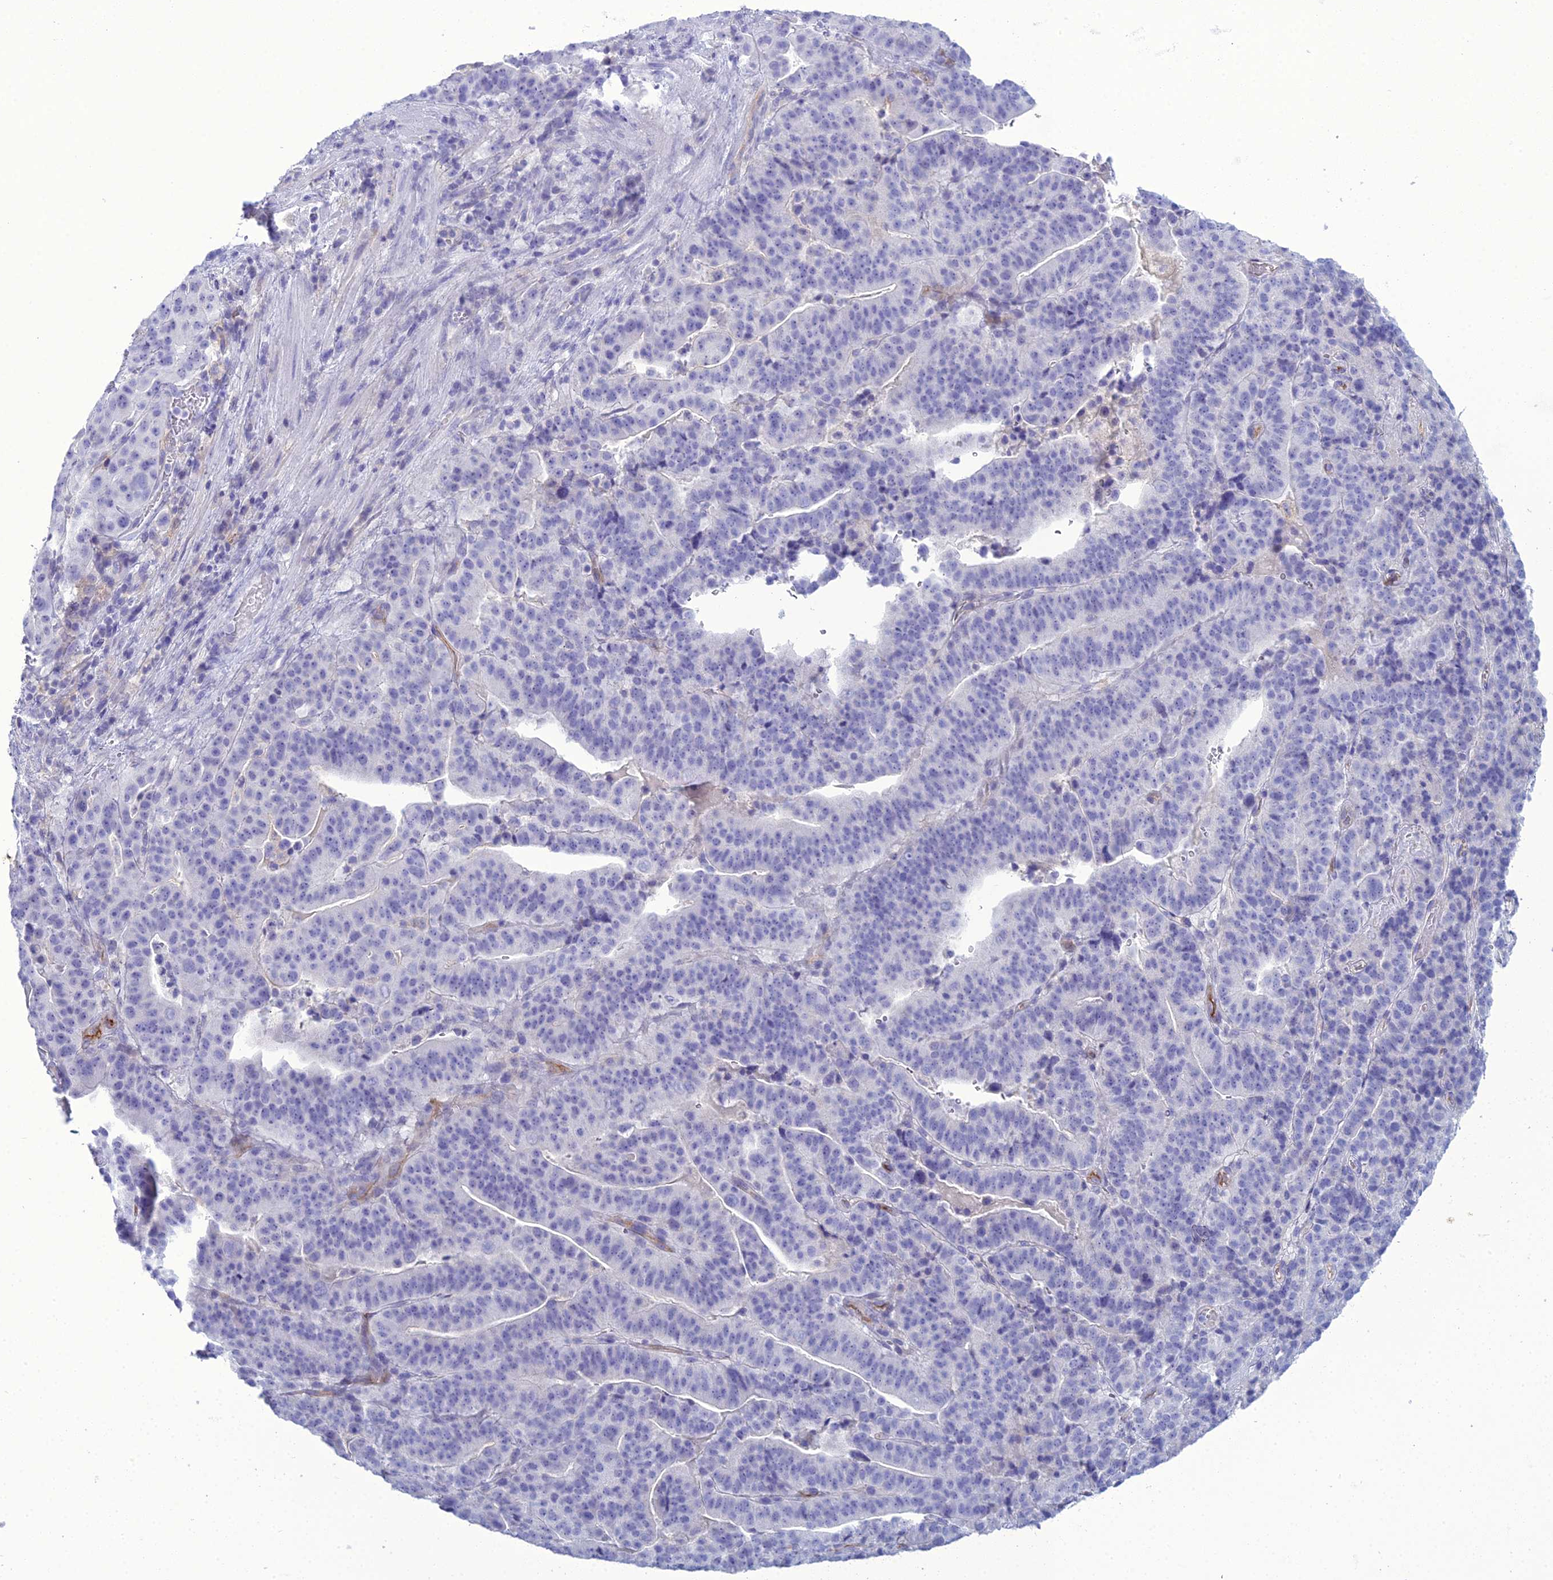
{"staining": {"intensity": "negative", "quantity": "none", "location": "none"}, "tissue": "stomach cancer", "cell_type": "Tumor cells", "image_type": "cancer", "snomed": [{"axis": "morphology", "description": "Adenocarcinoma, NOS"}, {"axis": "topography", "description": "Stomach"}], "caption": "There is no significant staining in tumor cells of stomach cancer. (DAB (3,3'-diaminobenzidine) IHC, high magnification).", "gene": "ACE", "patient": {"sex": "male", "age": 48}}